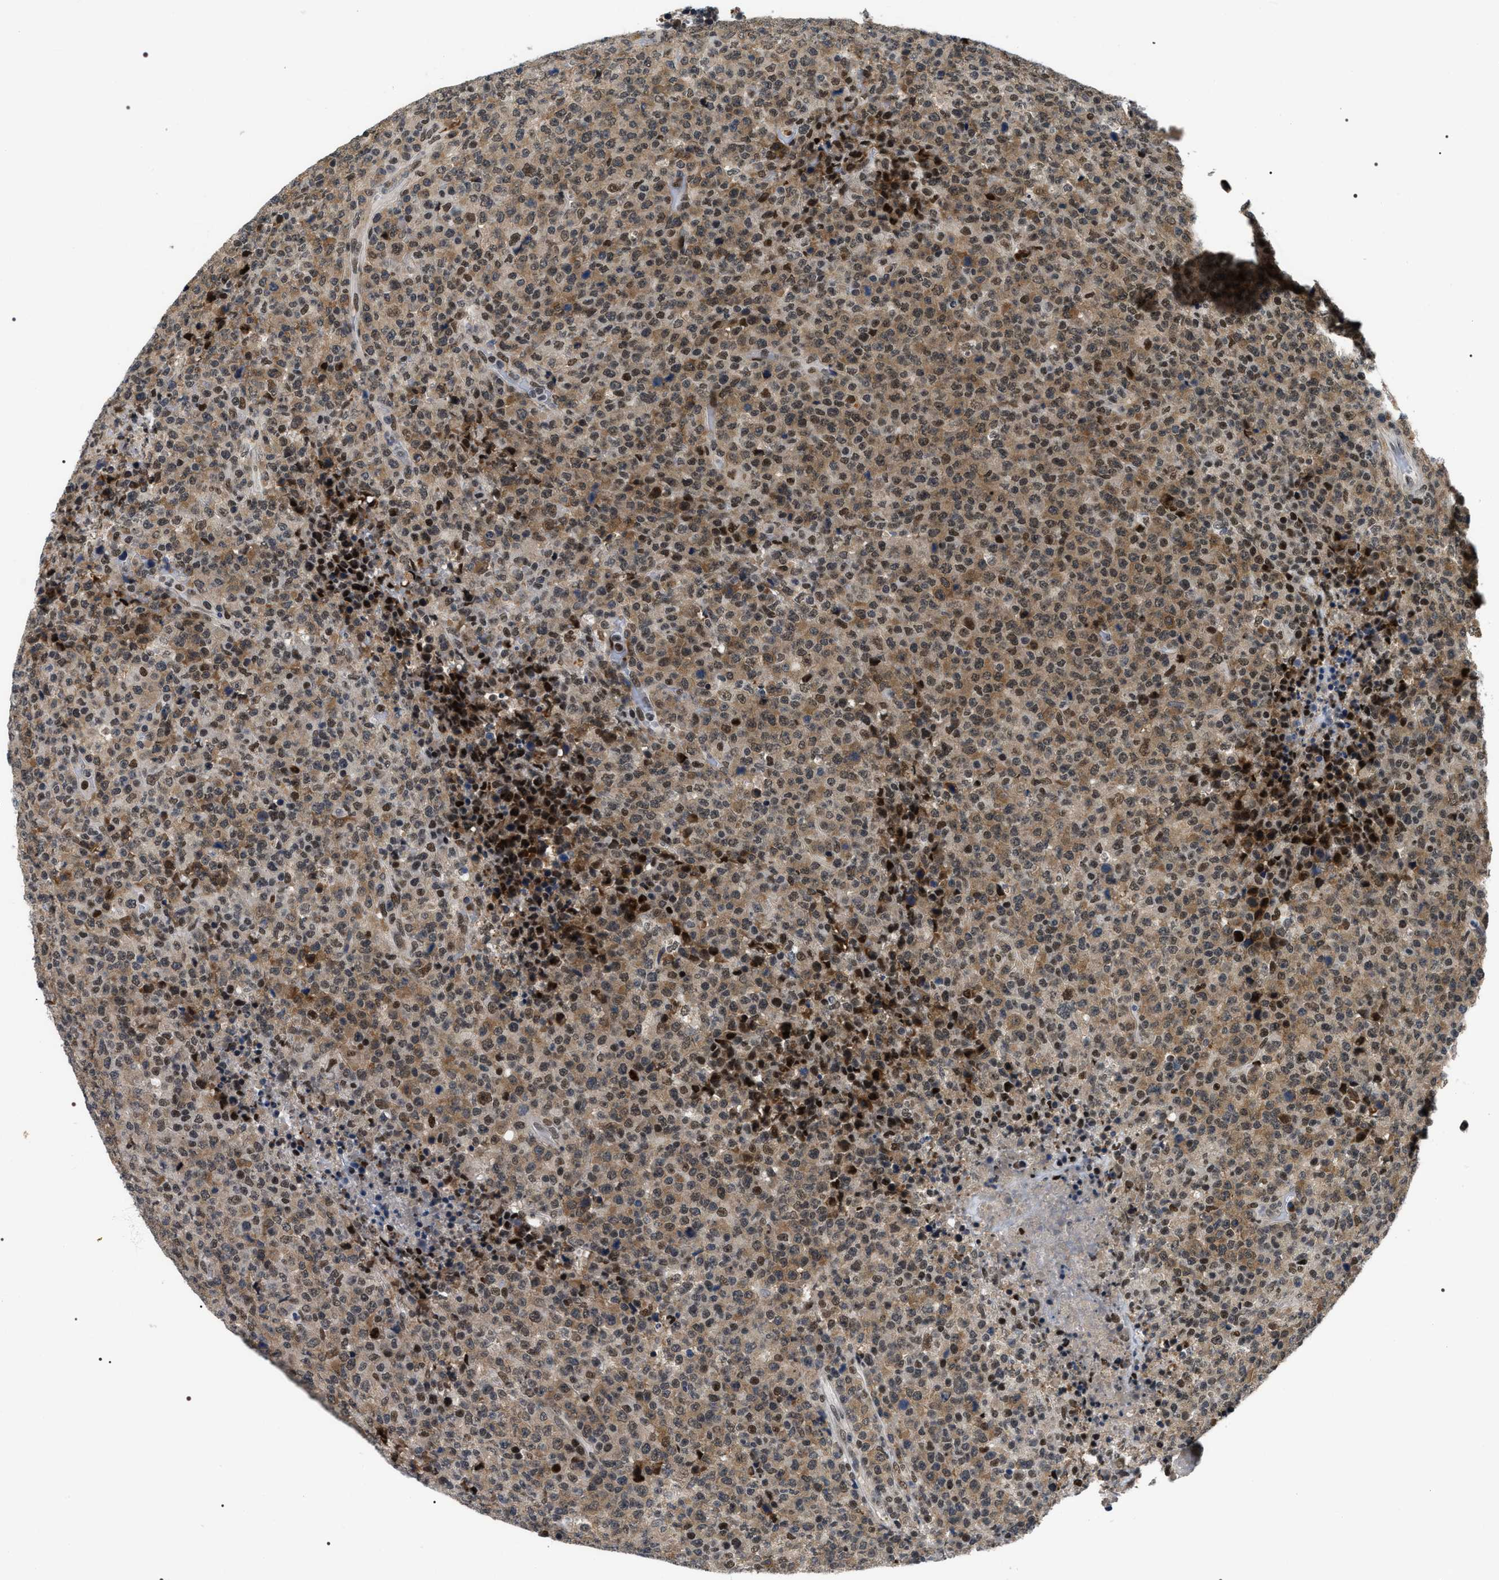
{"staining": {"intensity": "moderate", "quantity": ">75%", "location": "cytoplasmic/membranous,nuclear"}, "tissue": "lymphoma", "cell_type": "Tumor cells", "image_type": "cancer", "snomed": [{"axis": "morphology", "description": "Malignant lymphoma, non-Hodgkin's type, High grade"}, {"axis": "topography", "description": "Lymph node"}], "caption": "High-grade malignant lymphoma, non-Hodgkin's type was stained to show a protein in brown. There is medium levels of moderate cytoplasmic/membranous and nuclear positivity in about >75% of tumor cells.", "gene": "C7orf25", "patient": {"sex": "male", "age": 13}}